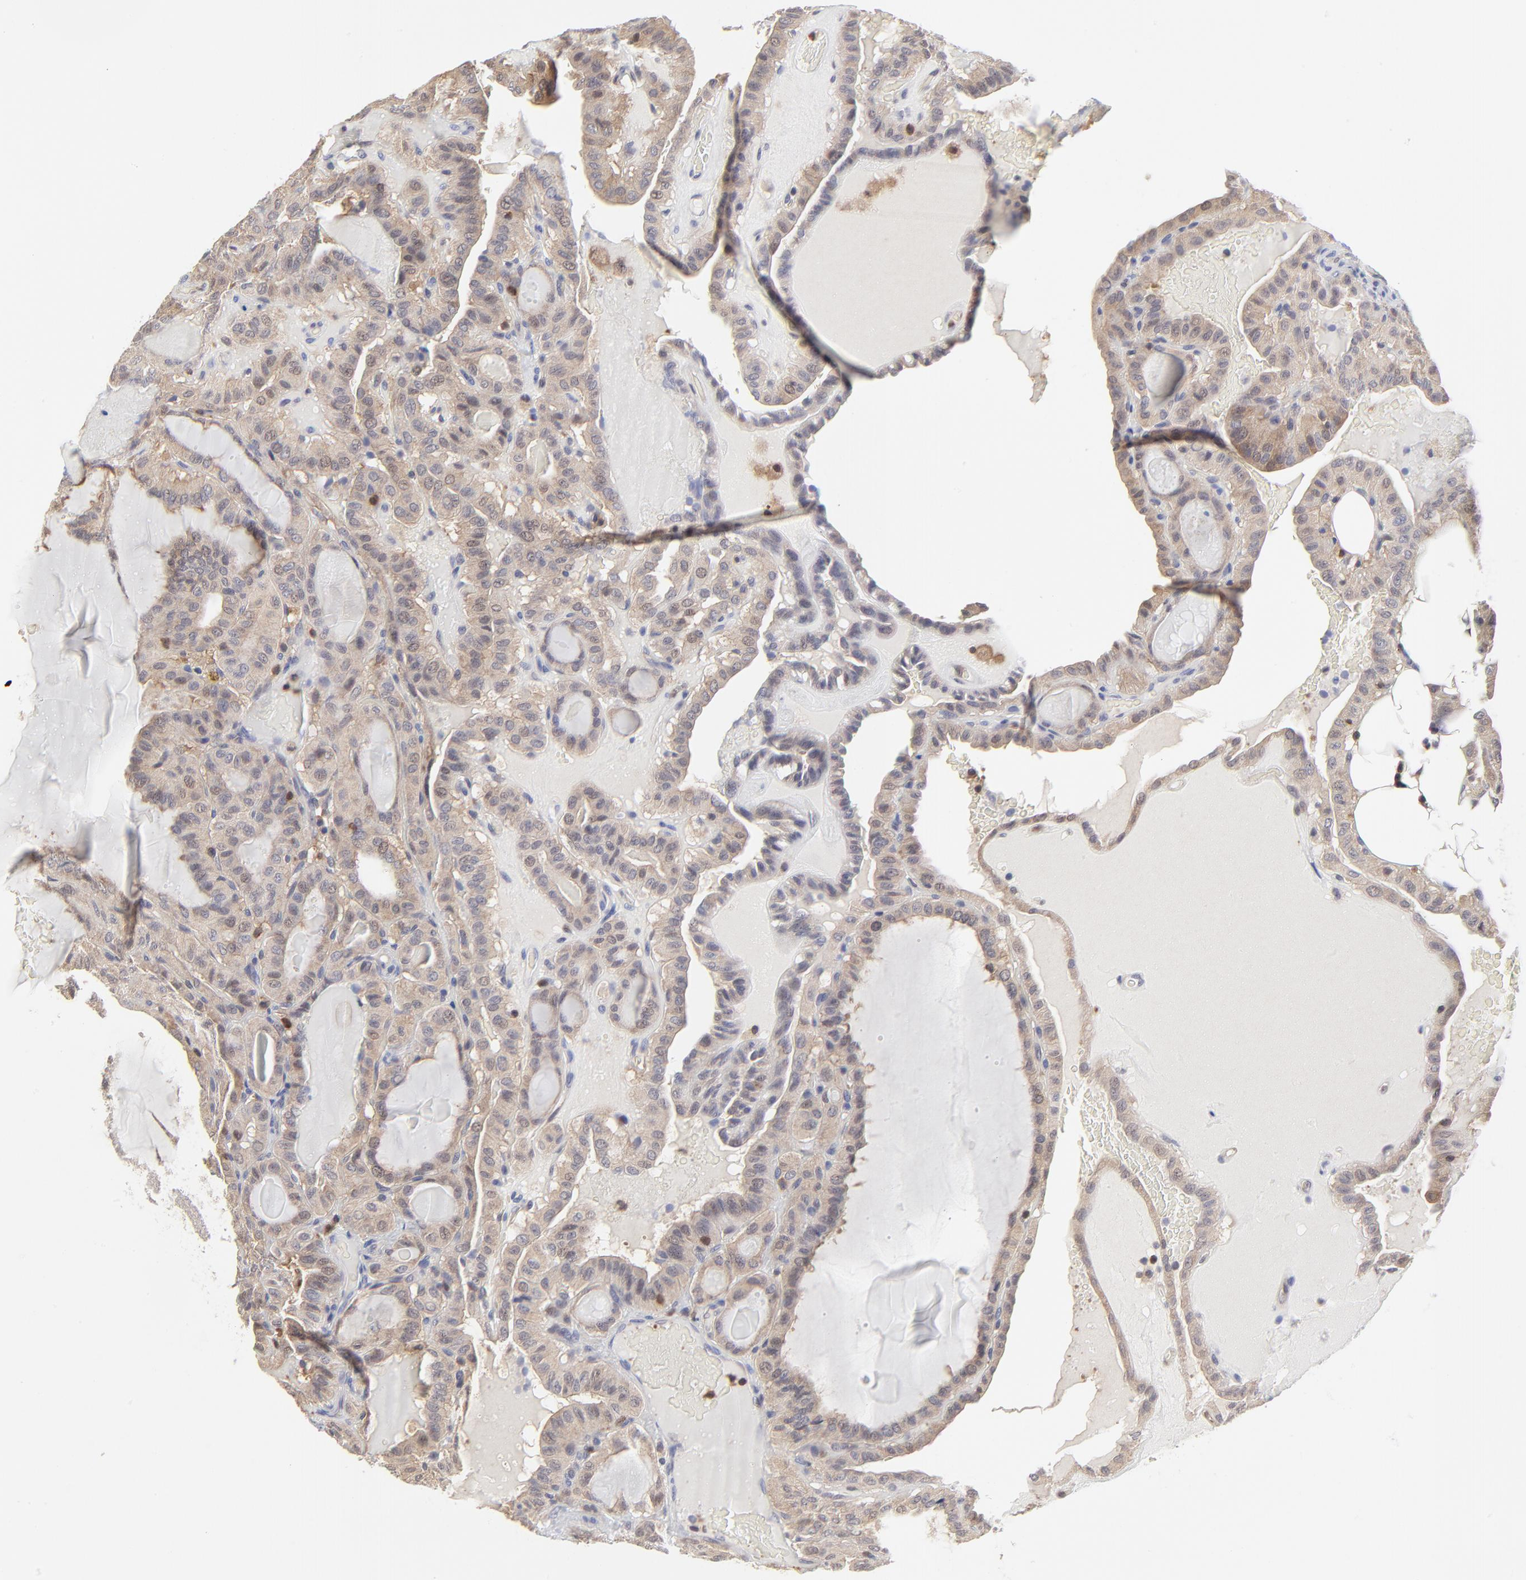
{"staining": {"intensity": "weak", "quantity": ">75%", "location": "cytoplasmic/membranous"}, "tissue": "thyroid cancer", "cell_type": "Tumor cells", "image_type": "cancer", "snomed": [{"axis": "morphology", "description": "Papillary adenocarcinoma, NOS"}, {"axis": "topography", "description": "Thyroid gland"}], "caption": "Thyroid cancer stained for a protein shows weak cytoplasmic/membranous positivity in tumor cells.", "gene": "CASP3", "patient": {"sex": "male", "age": 77}}